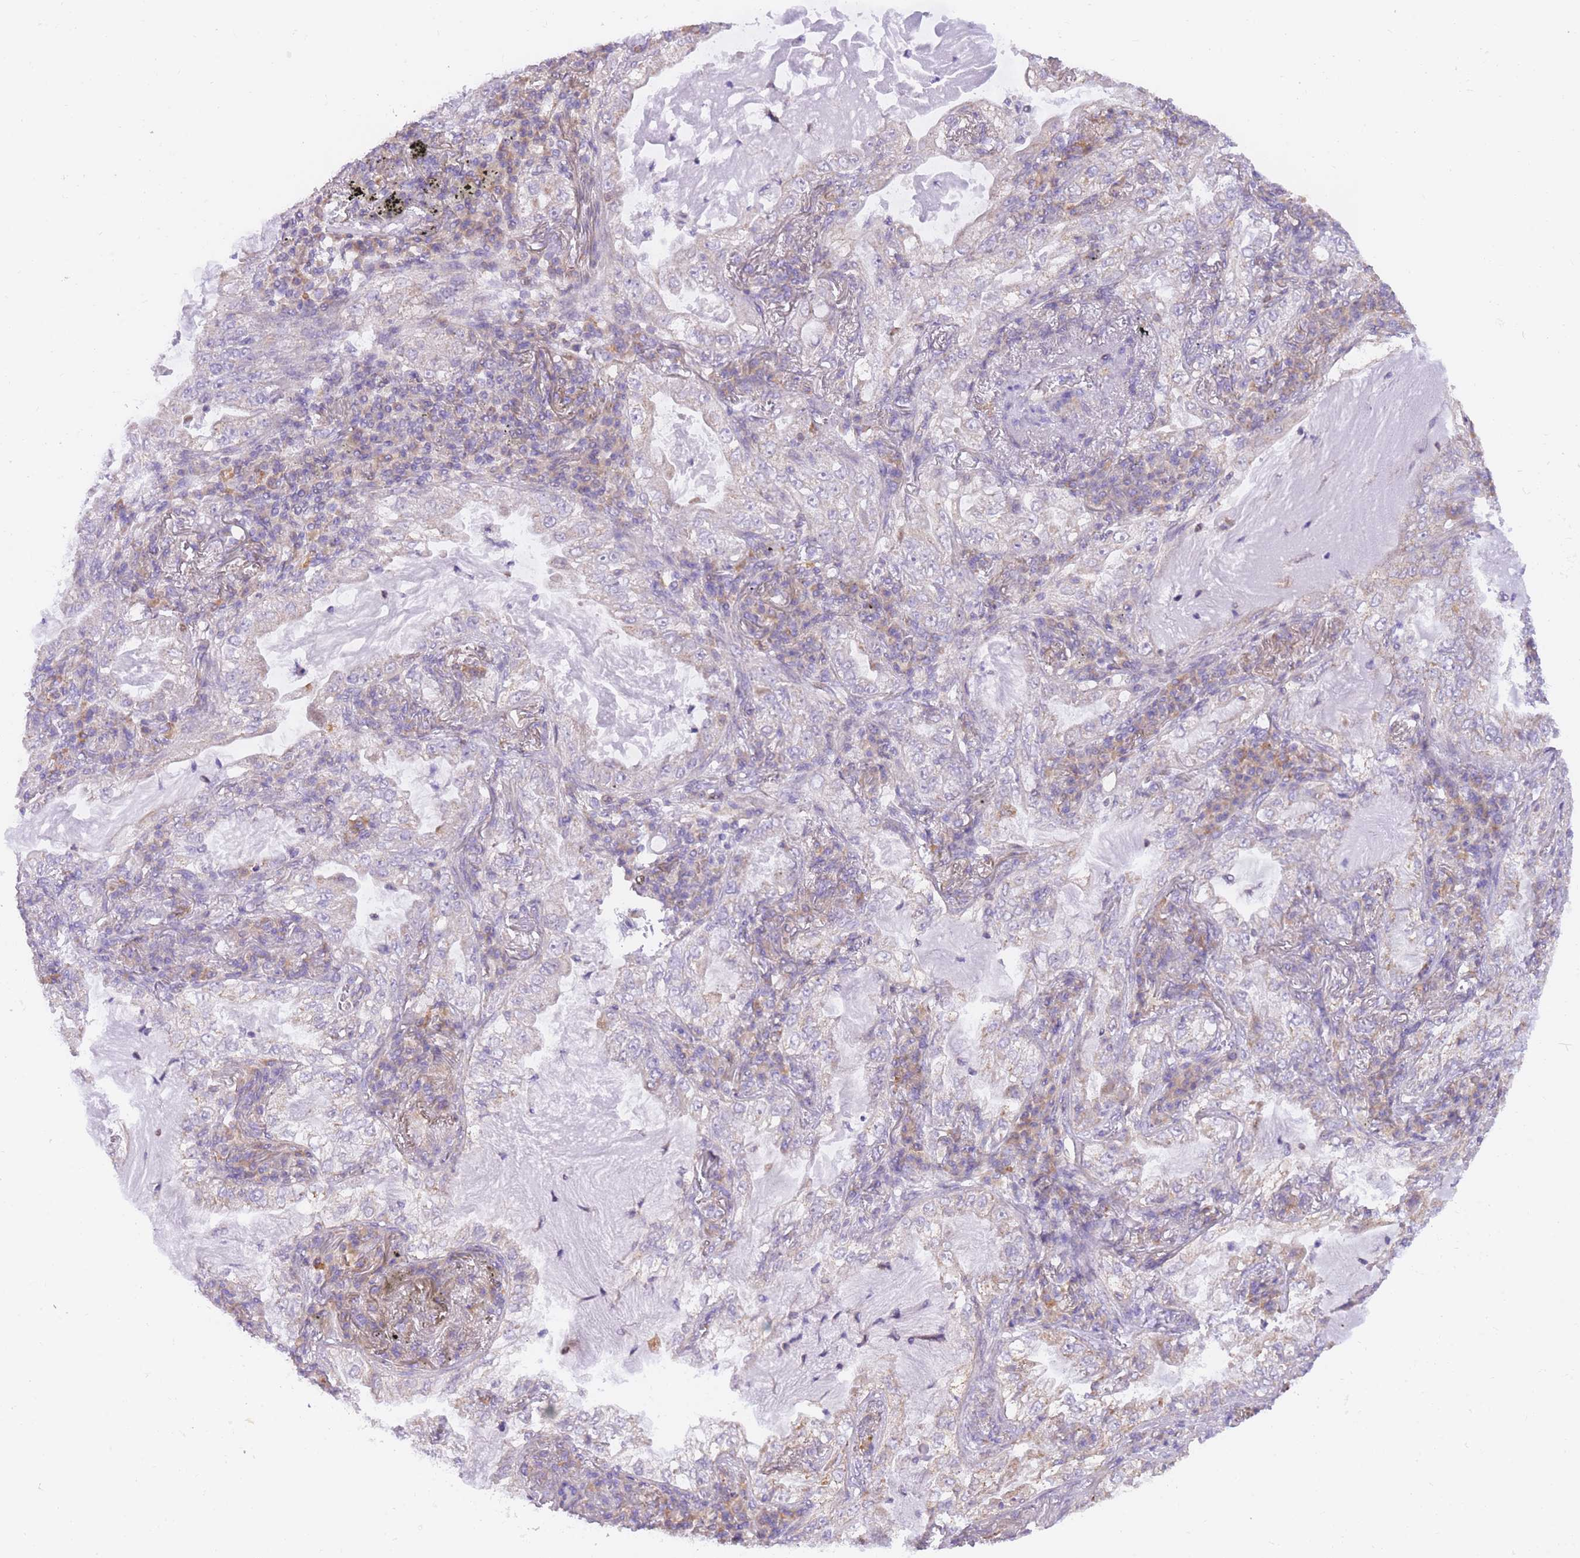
{"staining": {"intensity": "negative", "quantity": "none", "location": "none"}, "tissue": "lung cancer", "cell_type": "Tumor cells", "image_type": "cancer", "snomed": [{"axis": "morphology", "description": "Adenocarcinoma, NOS"}, {"axis": "topography", "description": "Lung"}], "caption": "Immunohistochemical staining of adenocarcinoma (lung) shows no significant expression in tumor cells.", "gene": "TOPAZ1", "patient": {"sex": "female", "age": 73}}